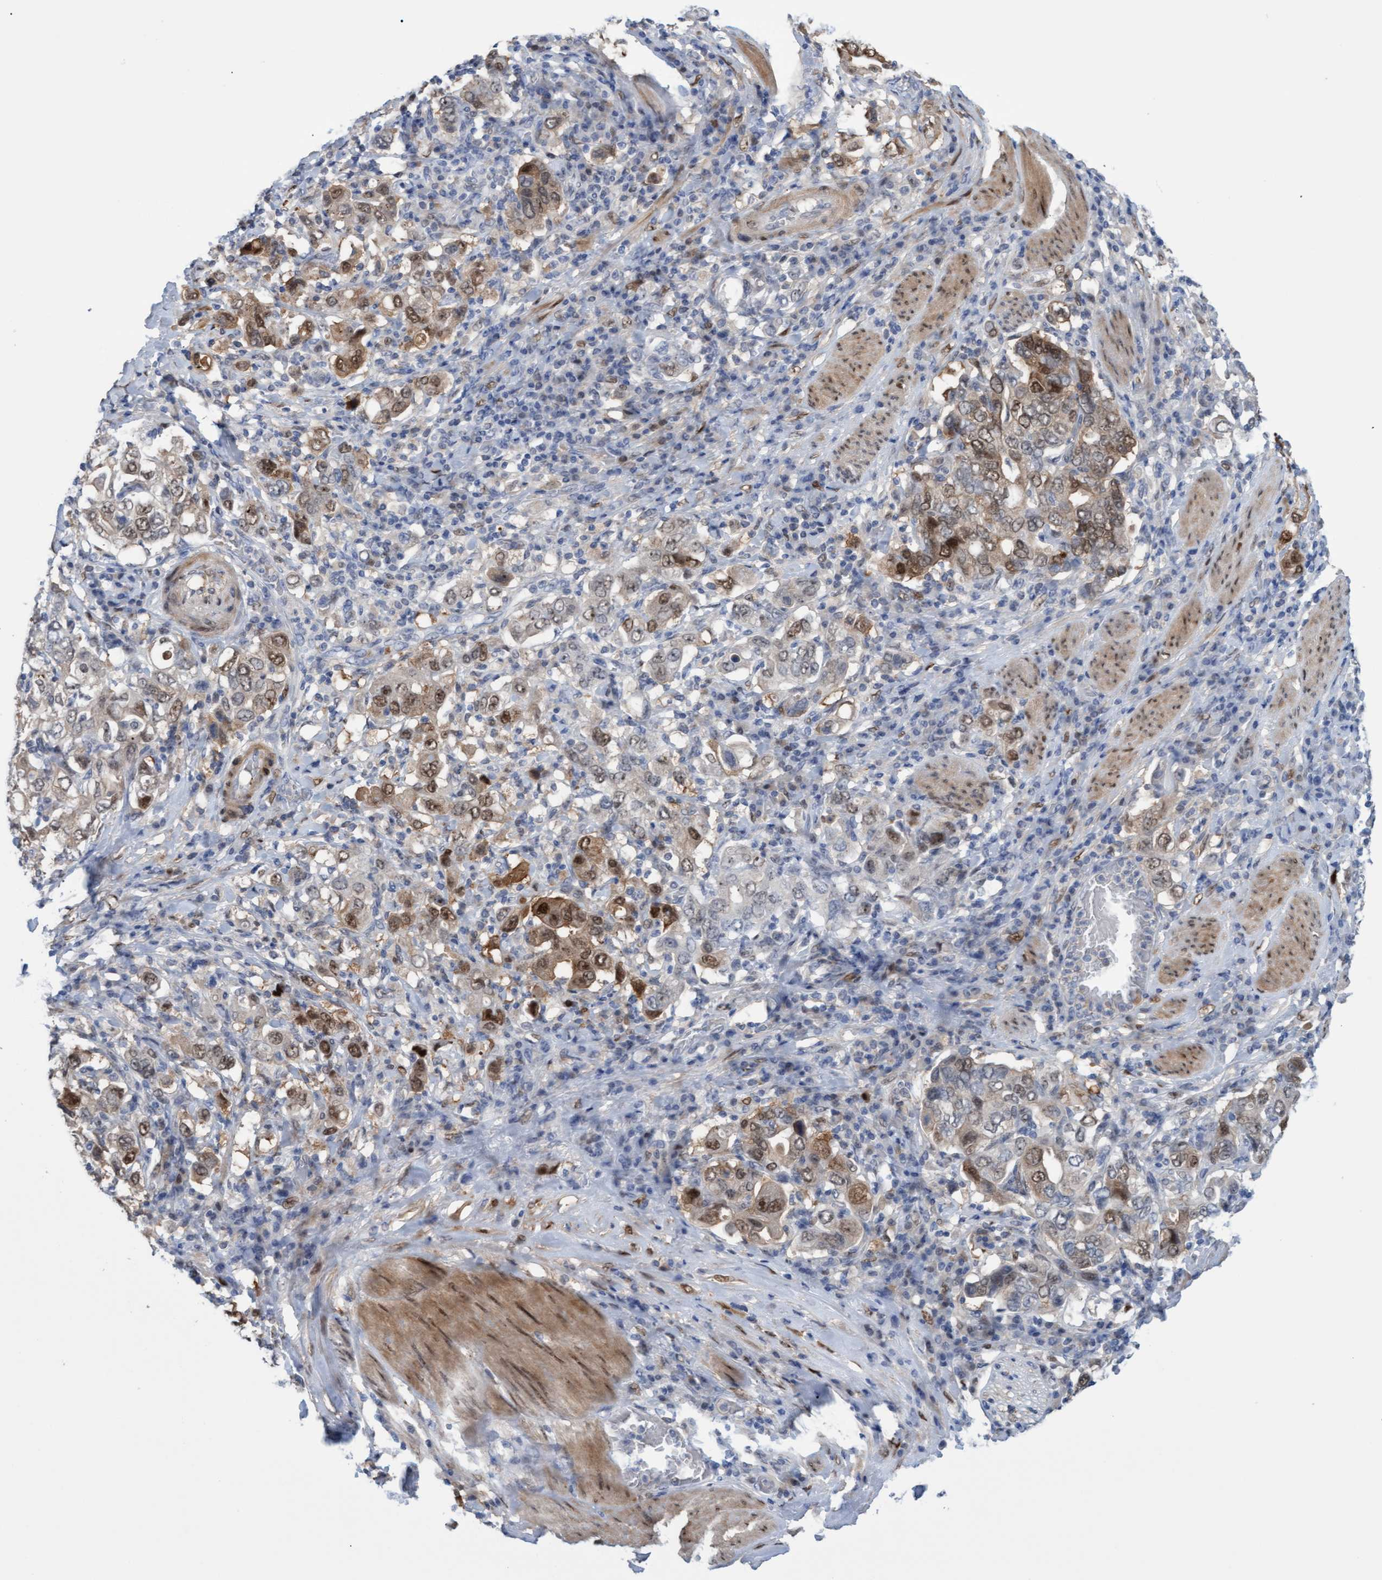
{"staining": {"intensity": "moderate", "quantity": "25%-75%", "location": "cytoplasmic/membranous,nuclear"}, "tissue": "stomach cancer", "cell_type": "Tumor cells", "image_type": "cancer", "snomed": [{"axis": "morphology", "description": "Adenocarcinoma, NOS"}, {"axis": "topography", "description": "Stomach, upper"}], "caption": "High-magnification brightfield microscopy of adenocarcinoma (stomach) stained with DAB (3,3'-diaminobenzidine) (brown) and counterstained with hematoxylin (blue). tumor cells exhibit moderate cytoplasmic/membranous and nuclear expression is appreciated in about25%-75% of cells.", "gene": "PINX1", "patient": {"sex": "male", "age": 62}}